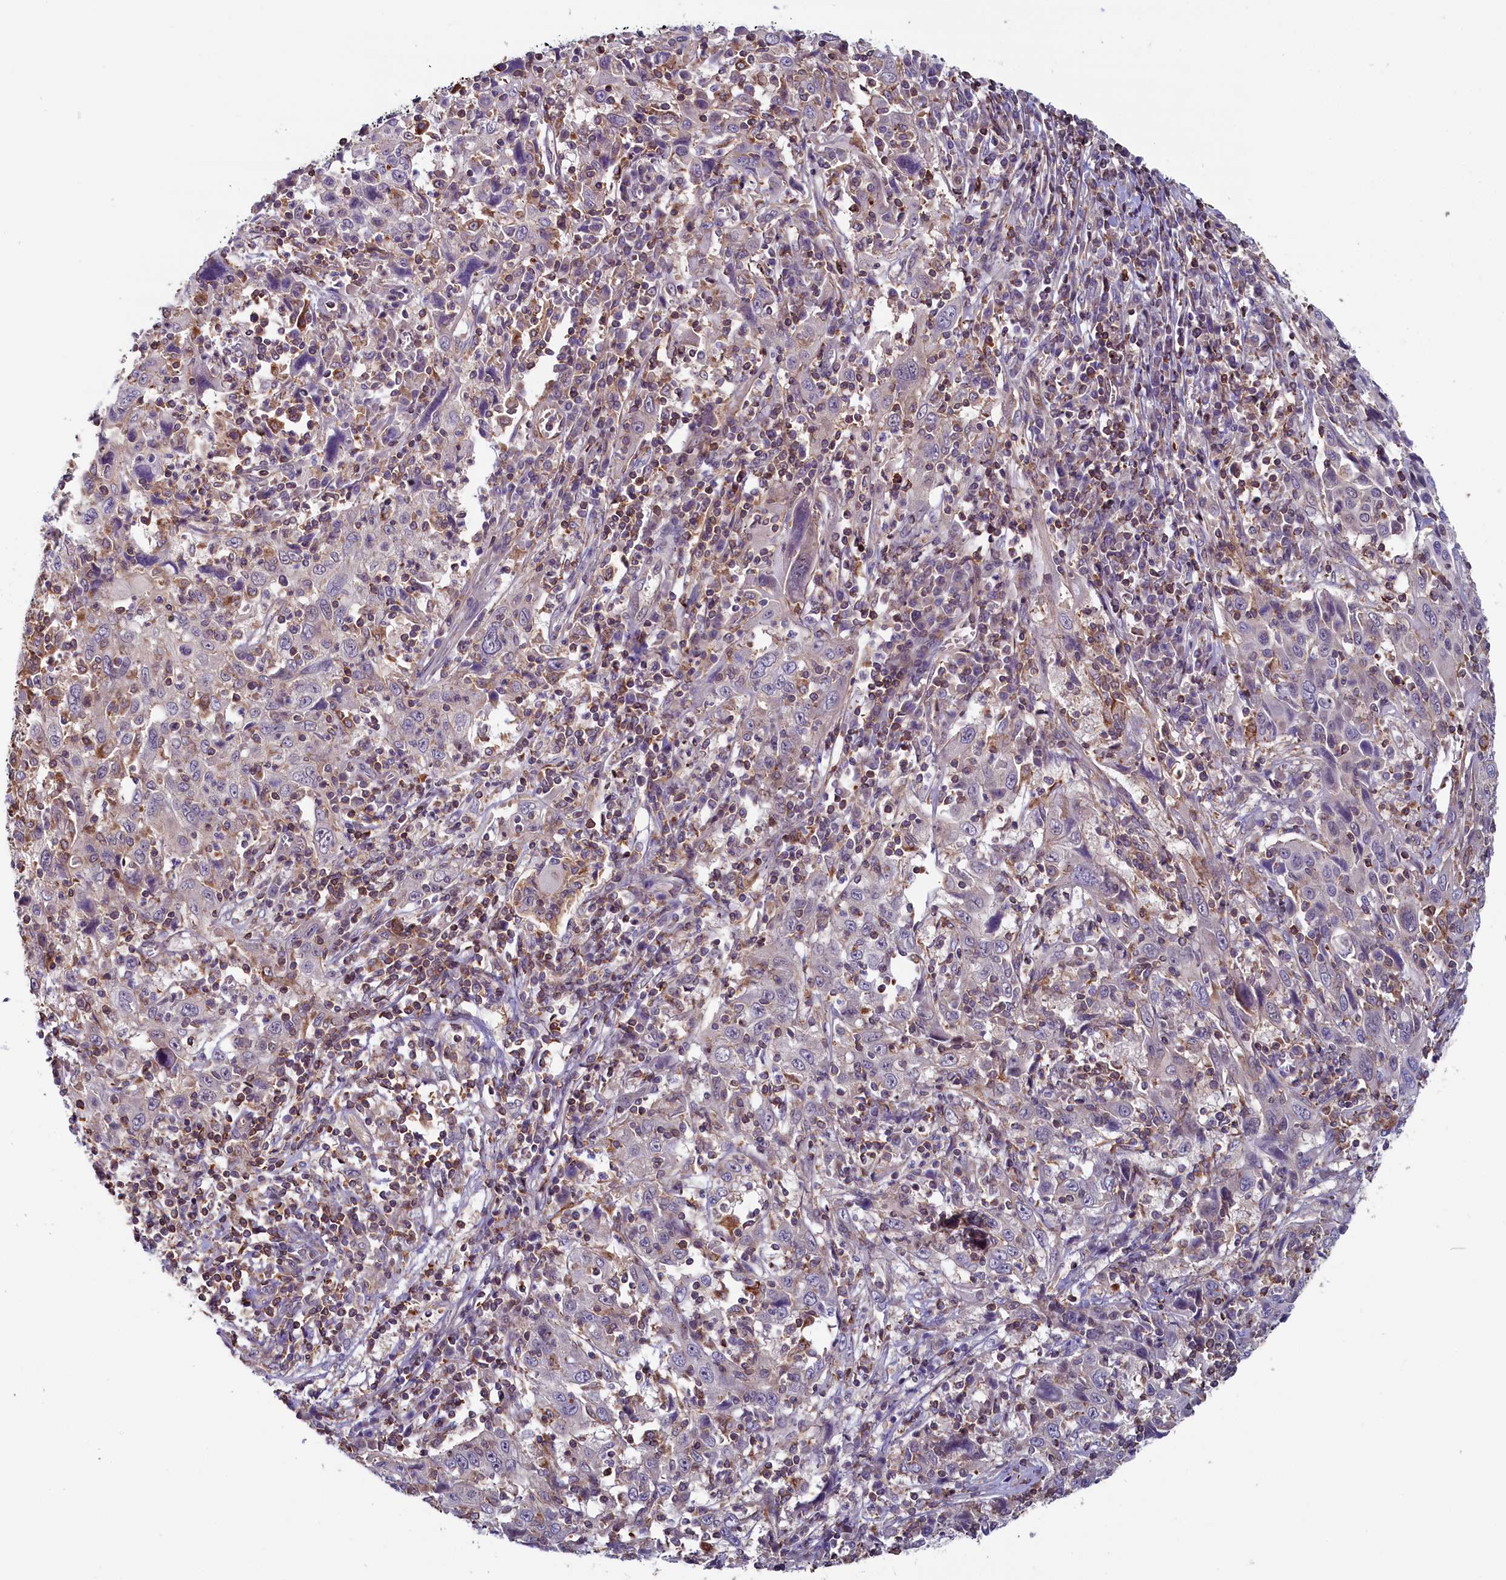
{"staining": {"intensity": "negative", "quantity": "none", "location": "none"}, "tissue": "cervical cancer", "cell_type": "Tumor cells", "image_type": "cancer", "snomed": [{"axis": "morphology", "description": "Squamous cell carcinoma, NOS"}, {"axis": "topography", "description": "Cervix"}], "caption": "IHC micrograph of neoplastic tissue: human cervical cancer stained with DAB demonstrates no significant protein positivity in tumor cells.", "gene": "CIAPIN1", "patient": {"sex": "female", "age": 46}}